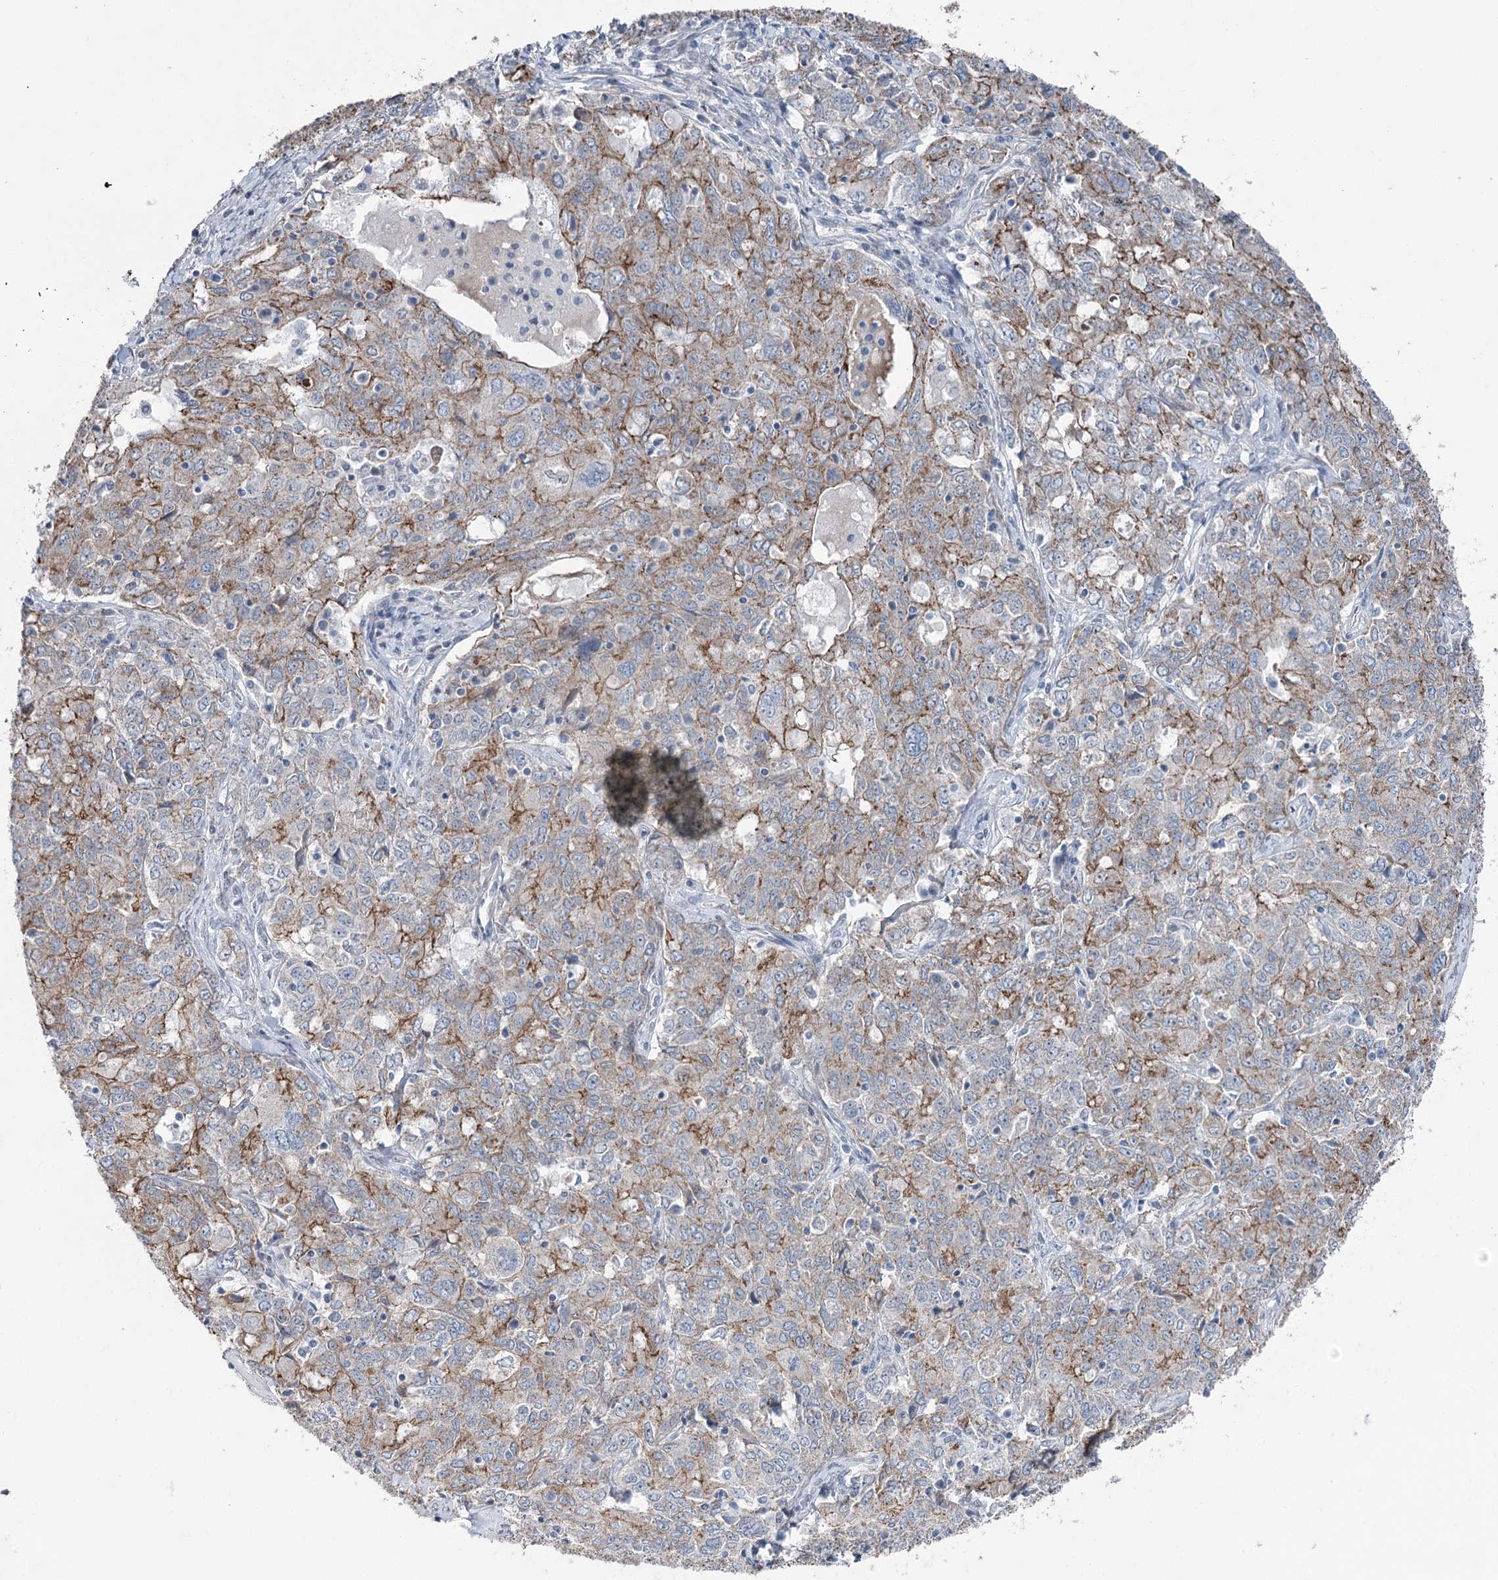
{"staining": {"intensity": "moderate", "quantity": "25%-75%", "location": "cytoplasmic/membranous"}, "tissue": "ovarian cancer", "cell_type": "Tumor cells", "image_type": "cancer", "snomed": [{"axis": "morphology", "description": "Carcinoma, endometroid"}, {"axis": "topography", "description": "Ovary"}], "caption": "A brown stain highlights moderate cytoplasmic/membranous staining of a protein in endometroid carcinoma (ovarian) tumor cells.", "gene": "FAM120B", "patient": {"sex": "female", "age": 62}}